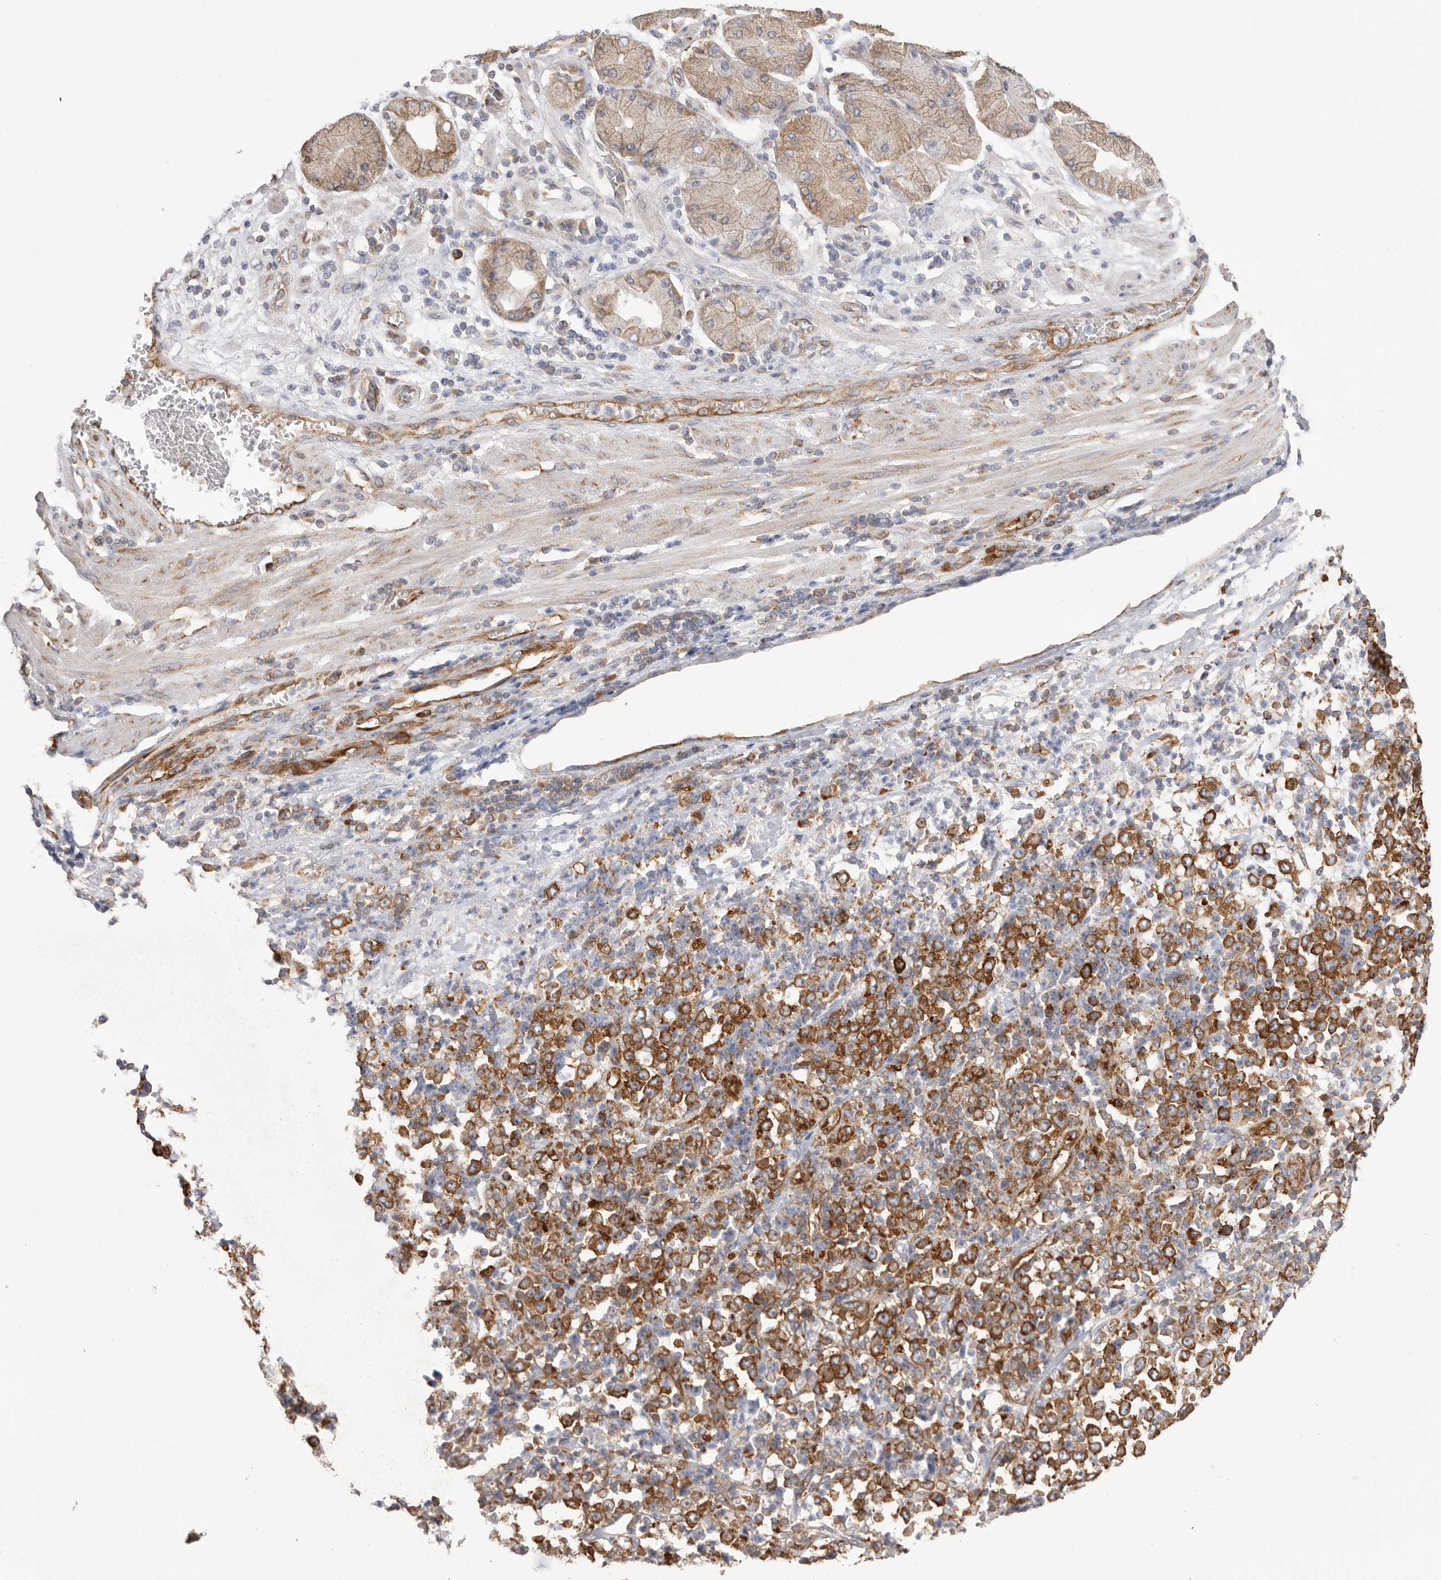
{"staining": {"intensity": "strong", "quantity": ">75%", "location": "cytoplasmic/membranous"}, "tissue": "stomach cancer", "cell_type": "Tumor cells", "image_type": "cancer", "snomed": [{"axis": "morphology", "description": "Normal tissue, NOS"}, {"axis": "morphology", "description": "Adenocarcinoma, NOS"}, {"axis": "topography", "description": "Stomach, upper"}, {"axis": "topography", "description": "Stomach"}], "caption": "Approximately >75% of tumor cells in human adenocarcinoma (stomach) reveal strong cytoplasmic/membranous protein expression as visualized by brown immunohistochemical staining.", "gene": "SERBP1", "patient": {"sex": "male", "age": 59}}